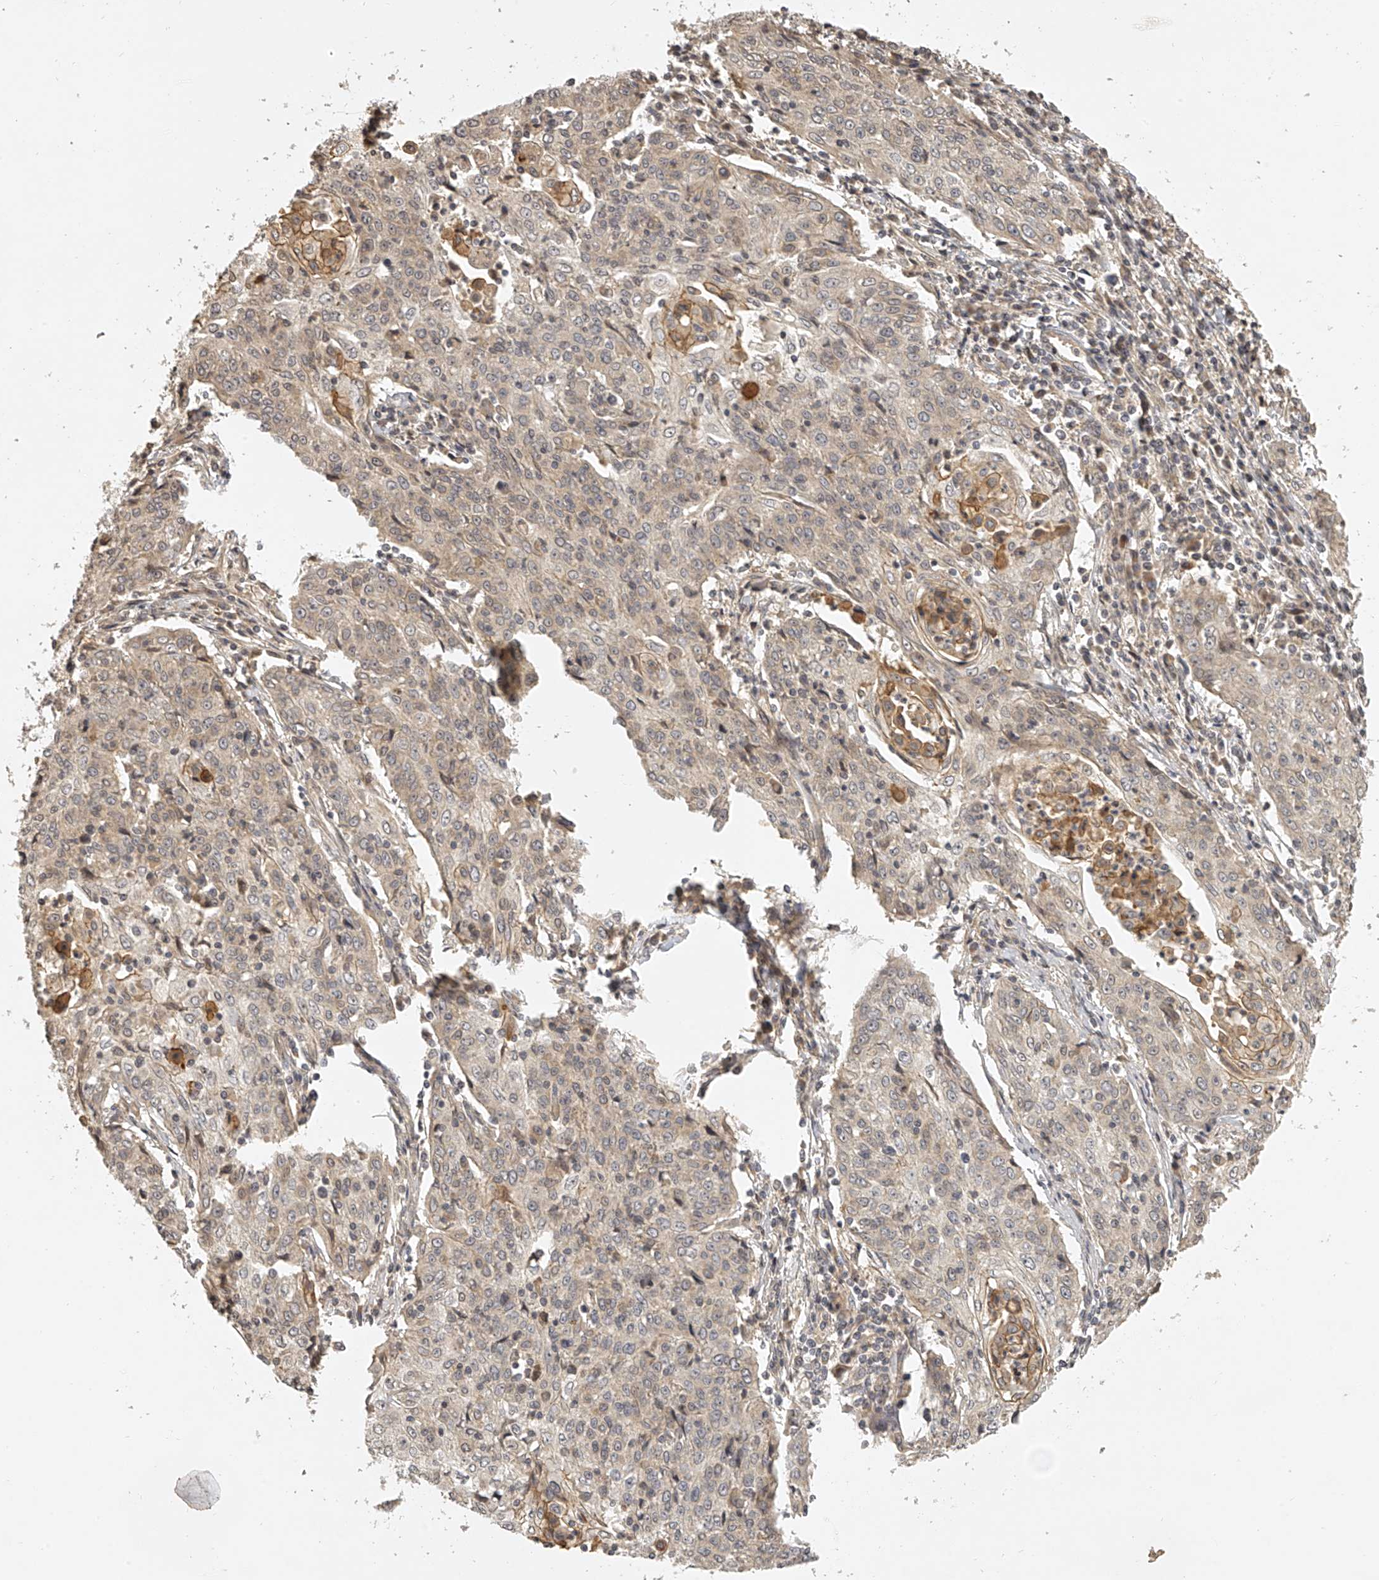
{"staining": {"intensity": "negative", "quantity": "none", "location": "none"}, "tissue": "cervical cancer", "cell_type": "Tumor cells", "image_type": "cancer", "snomed": [{"axis": "morphology", "description": "Squamous cell carcinoma, NOS"}, {"axis": "topography", "description": "Cervix"}], "caption": "Protein analysis of cervical squamous cell carcinoma displays no significant expression in tumor cells.", "gene": "NFS1", "patient": {"sex": "female", "age": 48}}